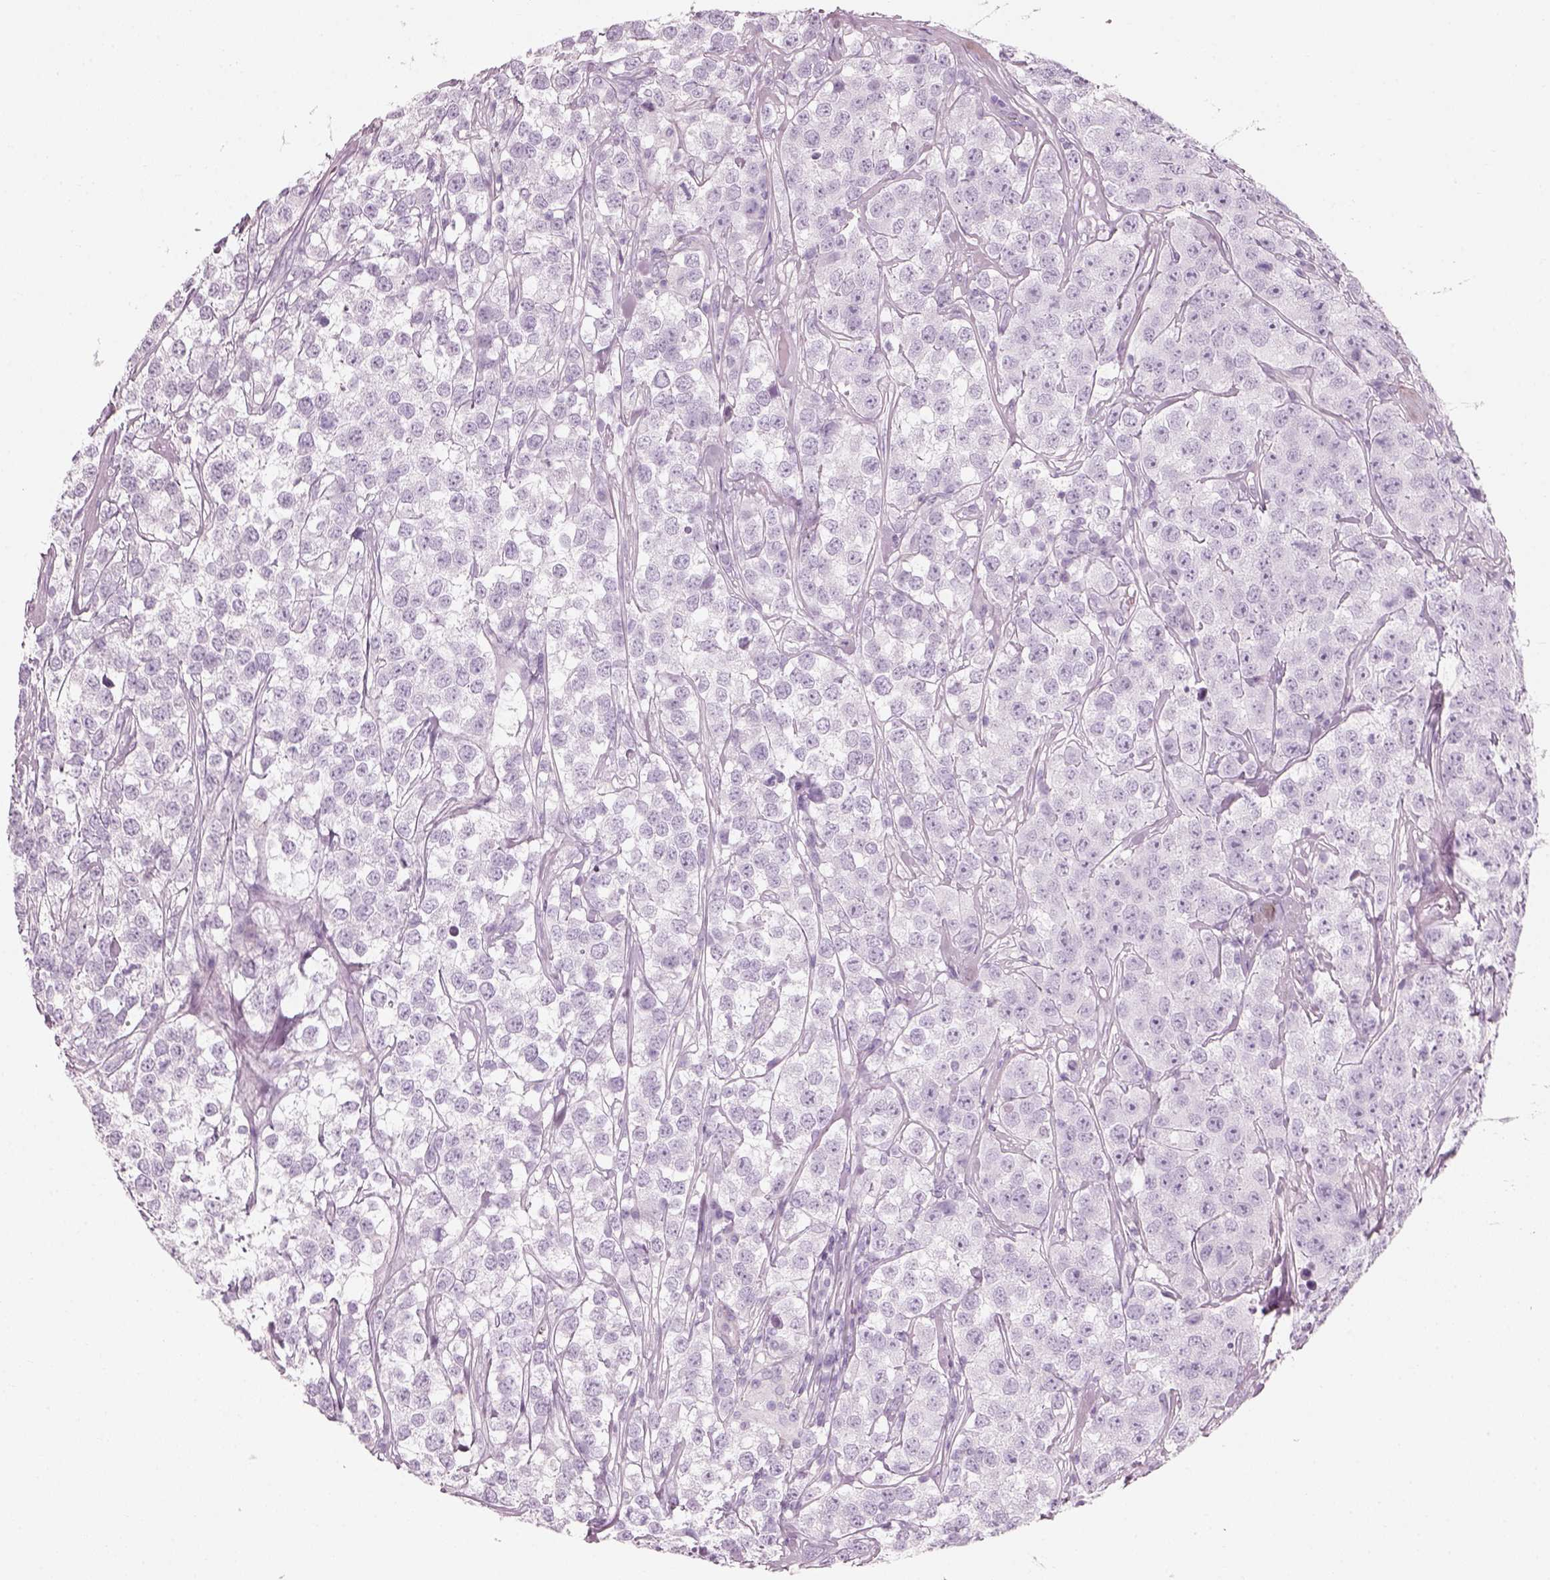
{"staining": {"intensity": "negative", "quantity": "none", "location": "none"}, "tissue": "testis cancer", "cell_type": "Tumor cells", "image_type": "cancer", "snomed": [{"axis": "morphology", "description": "Seminoma, NOS"}, {"axis": "topography", "description": "Testis"}], "caption": "A photomicrograph of human testis seminoma is negative for staining in tumor cells.", "gene": "CRYAA", "patient": {"sex": "male", "age": 59}}